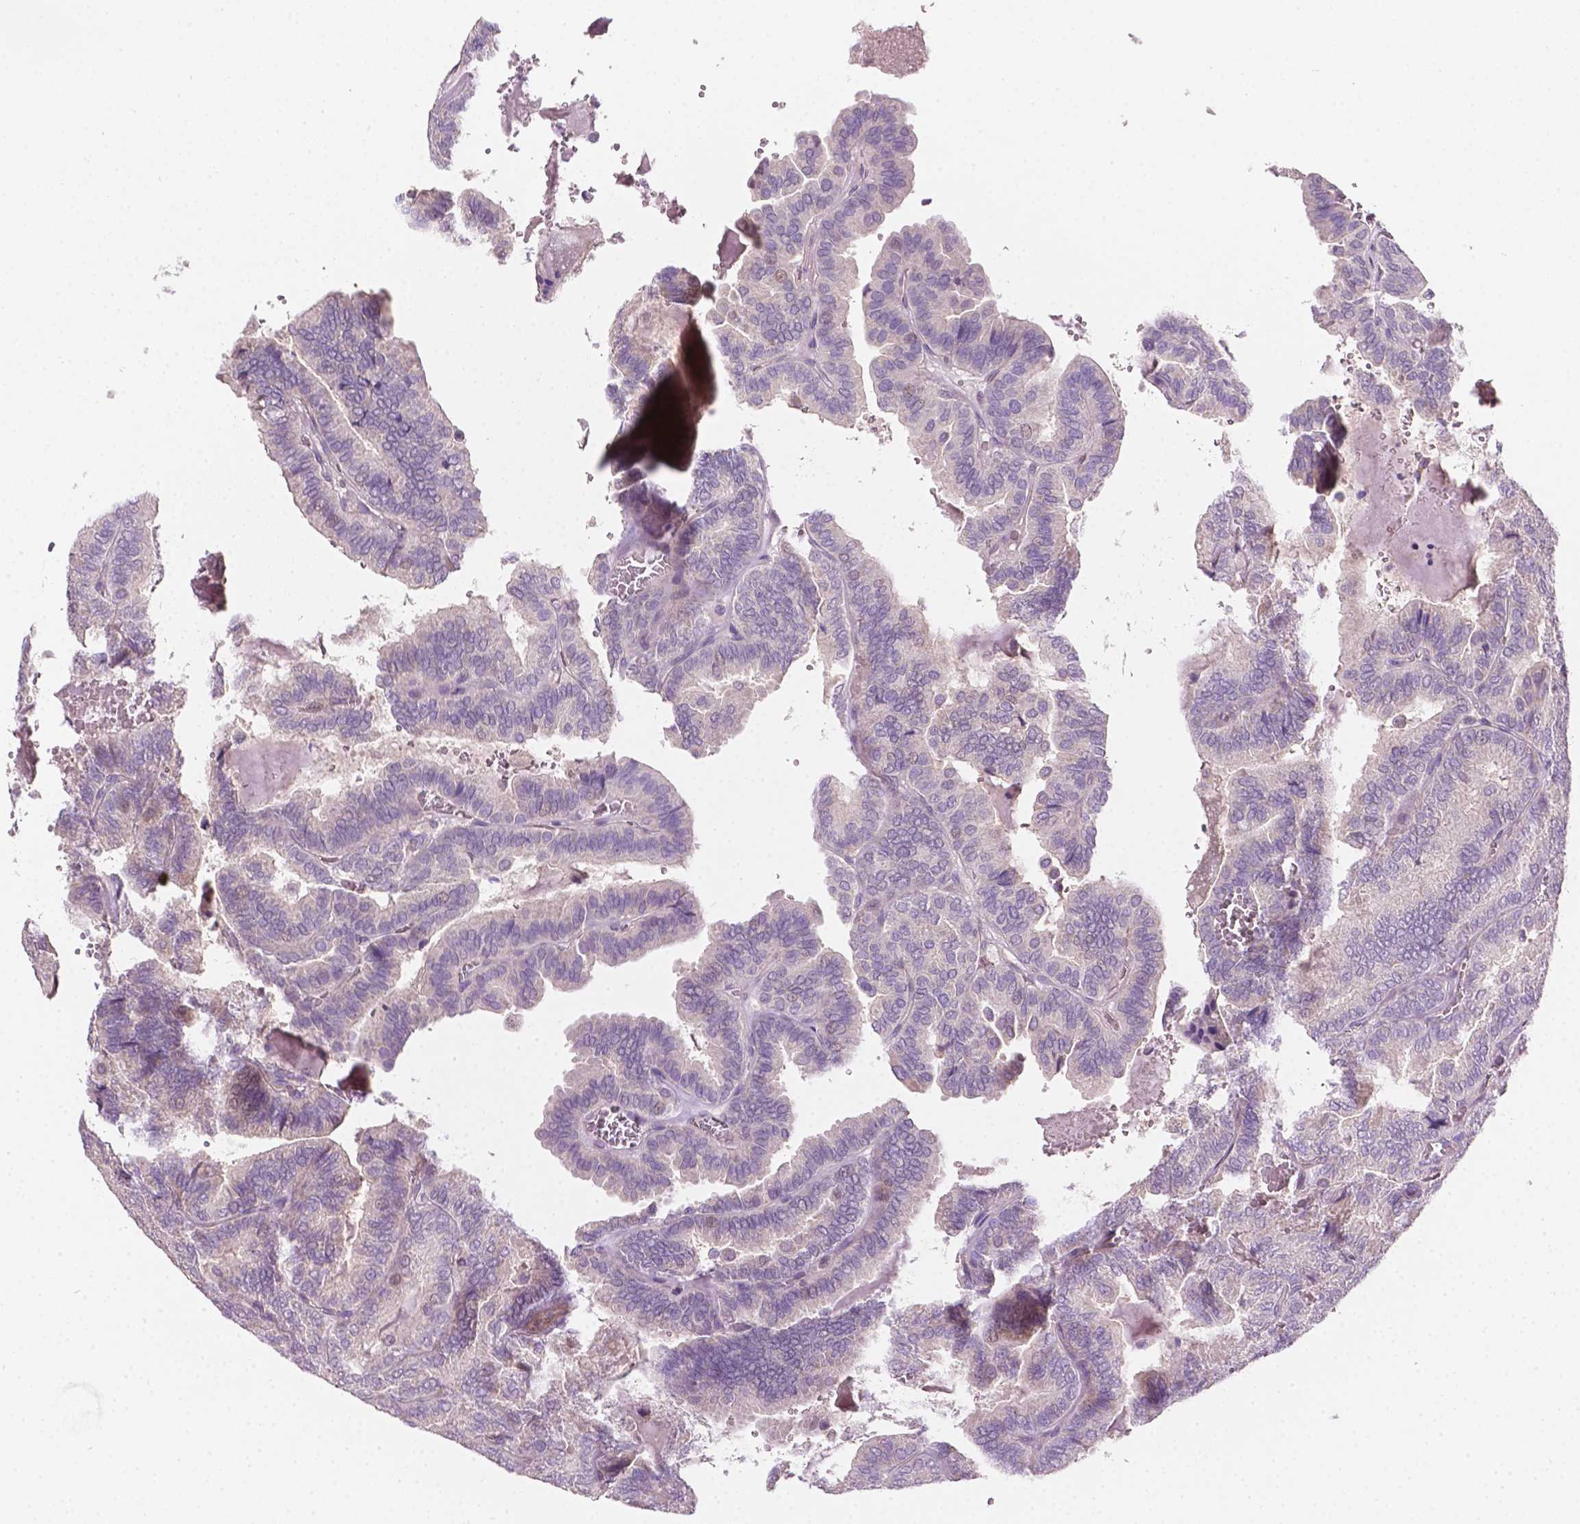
{"staining": {"intensity": "negative", "quantity": "none", "location": "none"}, "tissue": "thyroid cancer", "cell_type": "Tumor cells", "image_type": "cancer", "snomed": [{"axis": "morphology", "description": "Papillary adenocarcinoma, NOS"}, {"axis": "topography", "description": "Thyroid gland"}], "caption": "A histopathology image of human thyroid cancer (papillary adenocarcinoma) is negative for staining in tumor cells. (Stains: DAB (3,3'-diaminobenzidine) IHC with hematoxylin counter stain, Microscopy: brightfield microscopy at high magnification).", "gene": "EGFR", "patient": {"sex": "female", "age": 75}}